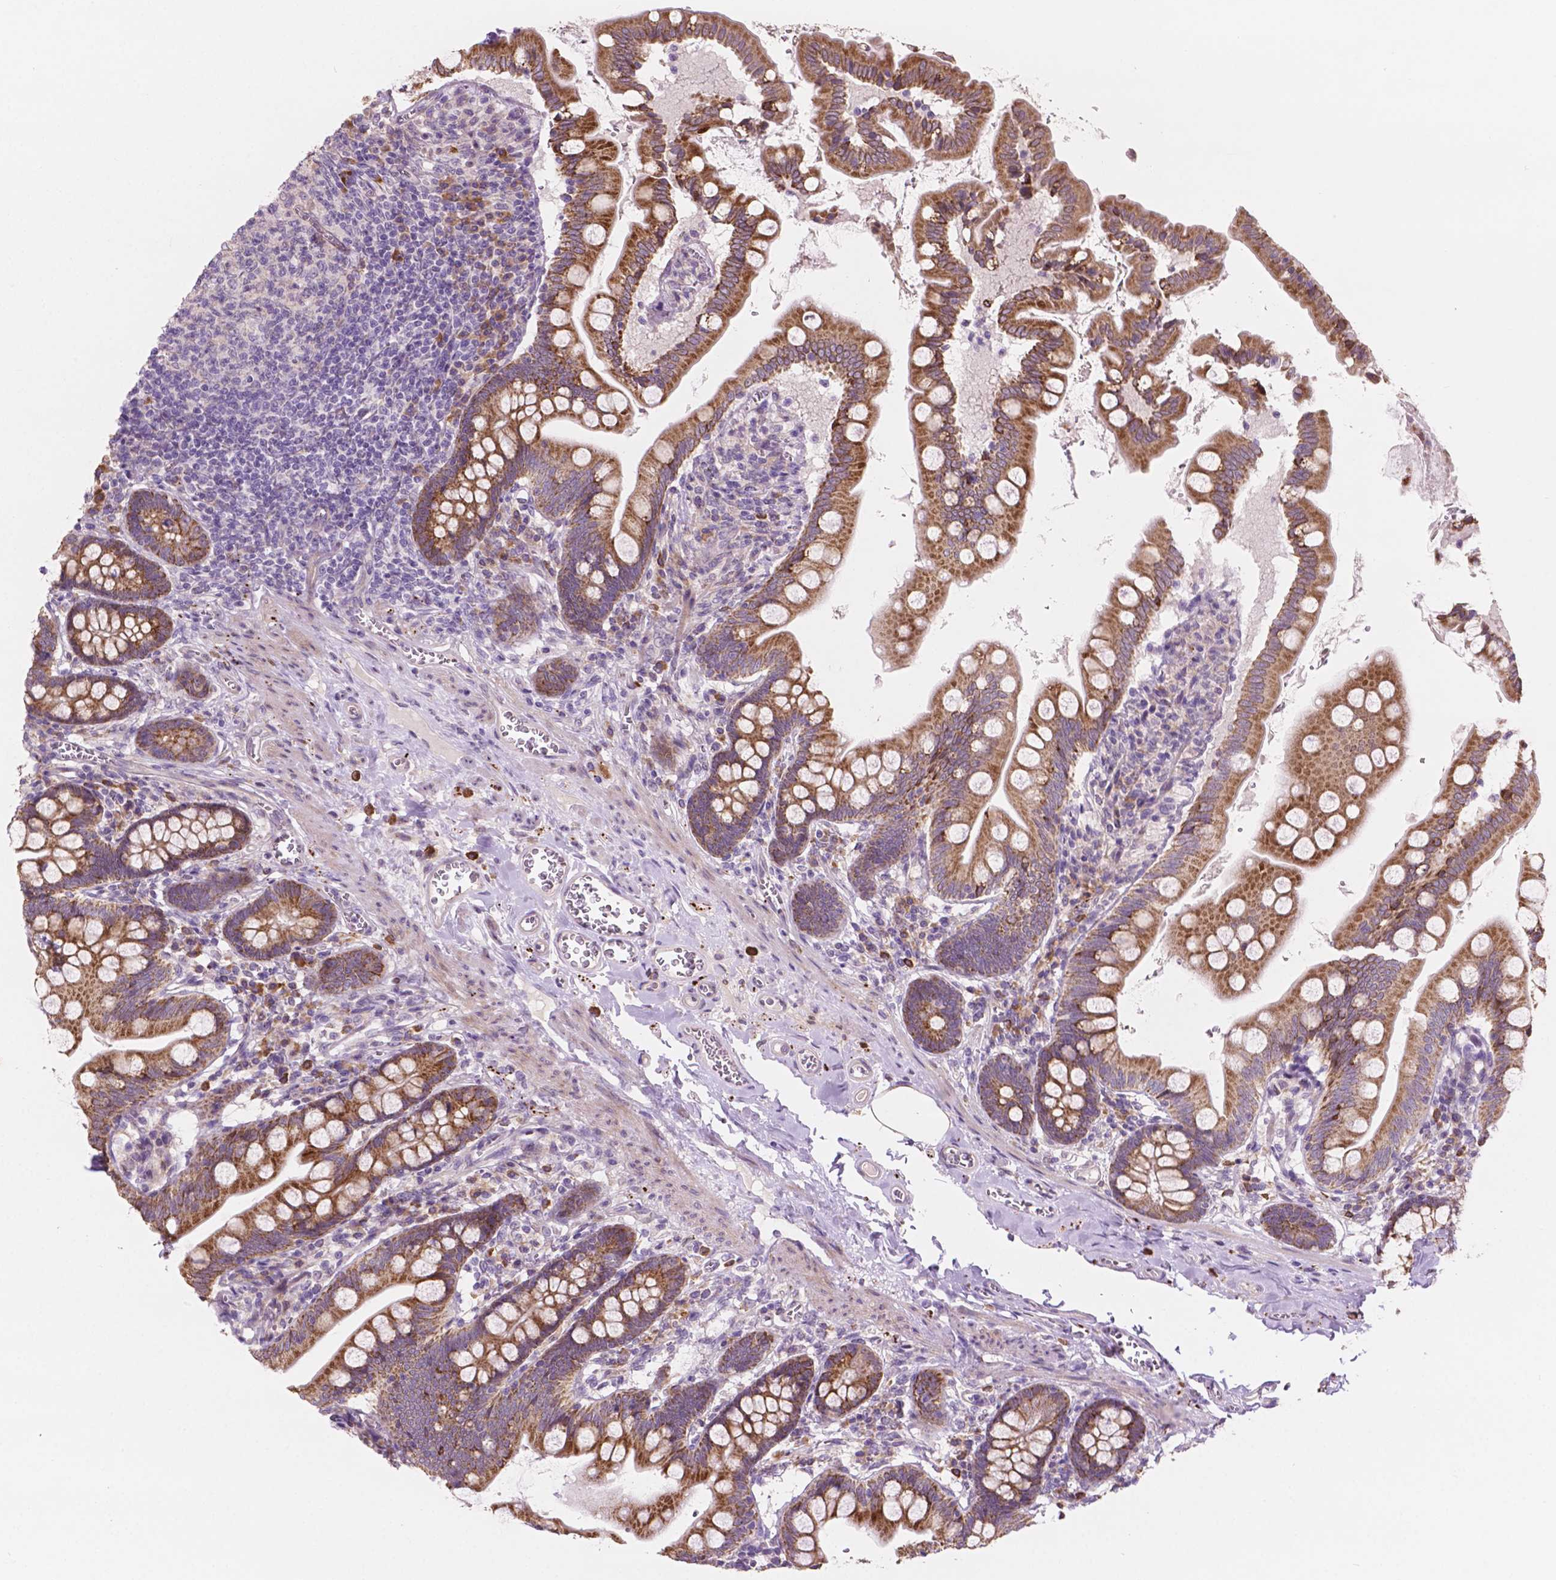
{"staining": {"intensity": "strong", "quantity": ">75%", "location": "cytoplasmic/membranous"}, "tissue": "small intestine", "cell_type": "Glandular cells", "image_type": "normal", "snomed": [{"axis": "morphology", "description": "Normal tissue, NOS"}, {"axis": "topography", "description": "Small intestine"}], "caption": "A high-resolution histopathology image shows immunohistochemistry (IHC) staining of unremarkable small intestine, which exhibits strong cytoplasmic/membranous expression in approximately >75% of glandular cells. (DAB IHC with brightfield microscopy, high magnification).", "gene": "LRP1B", "patient": {"sex": "female", "age": 56}}